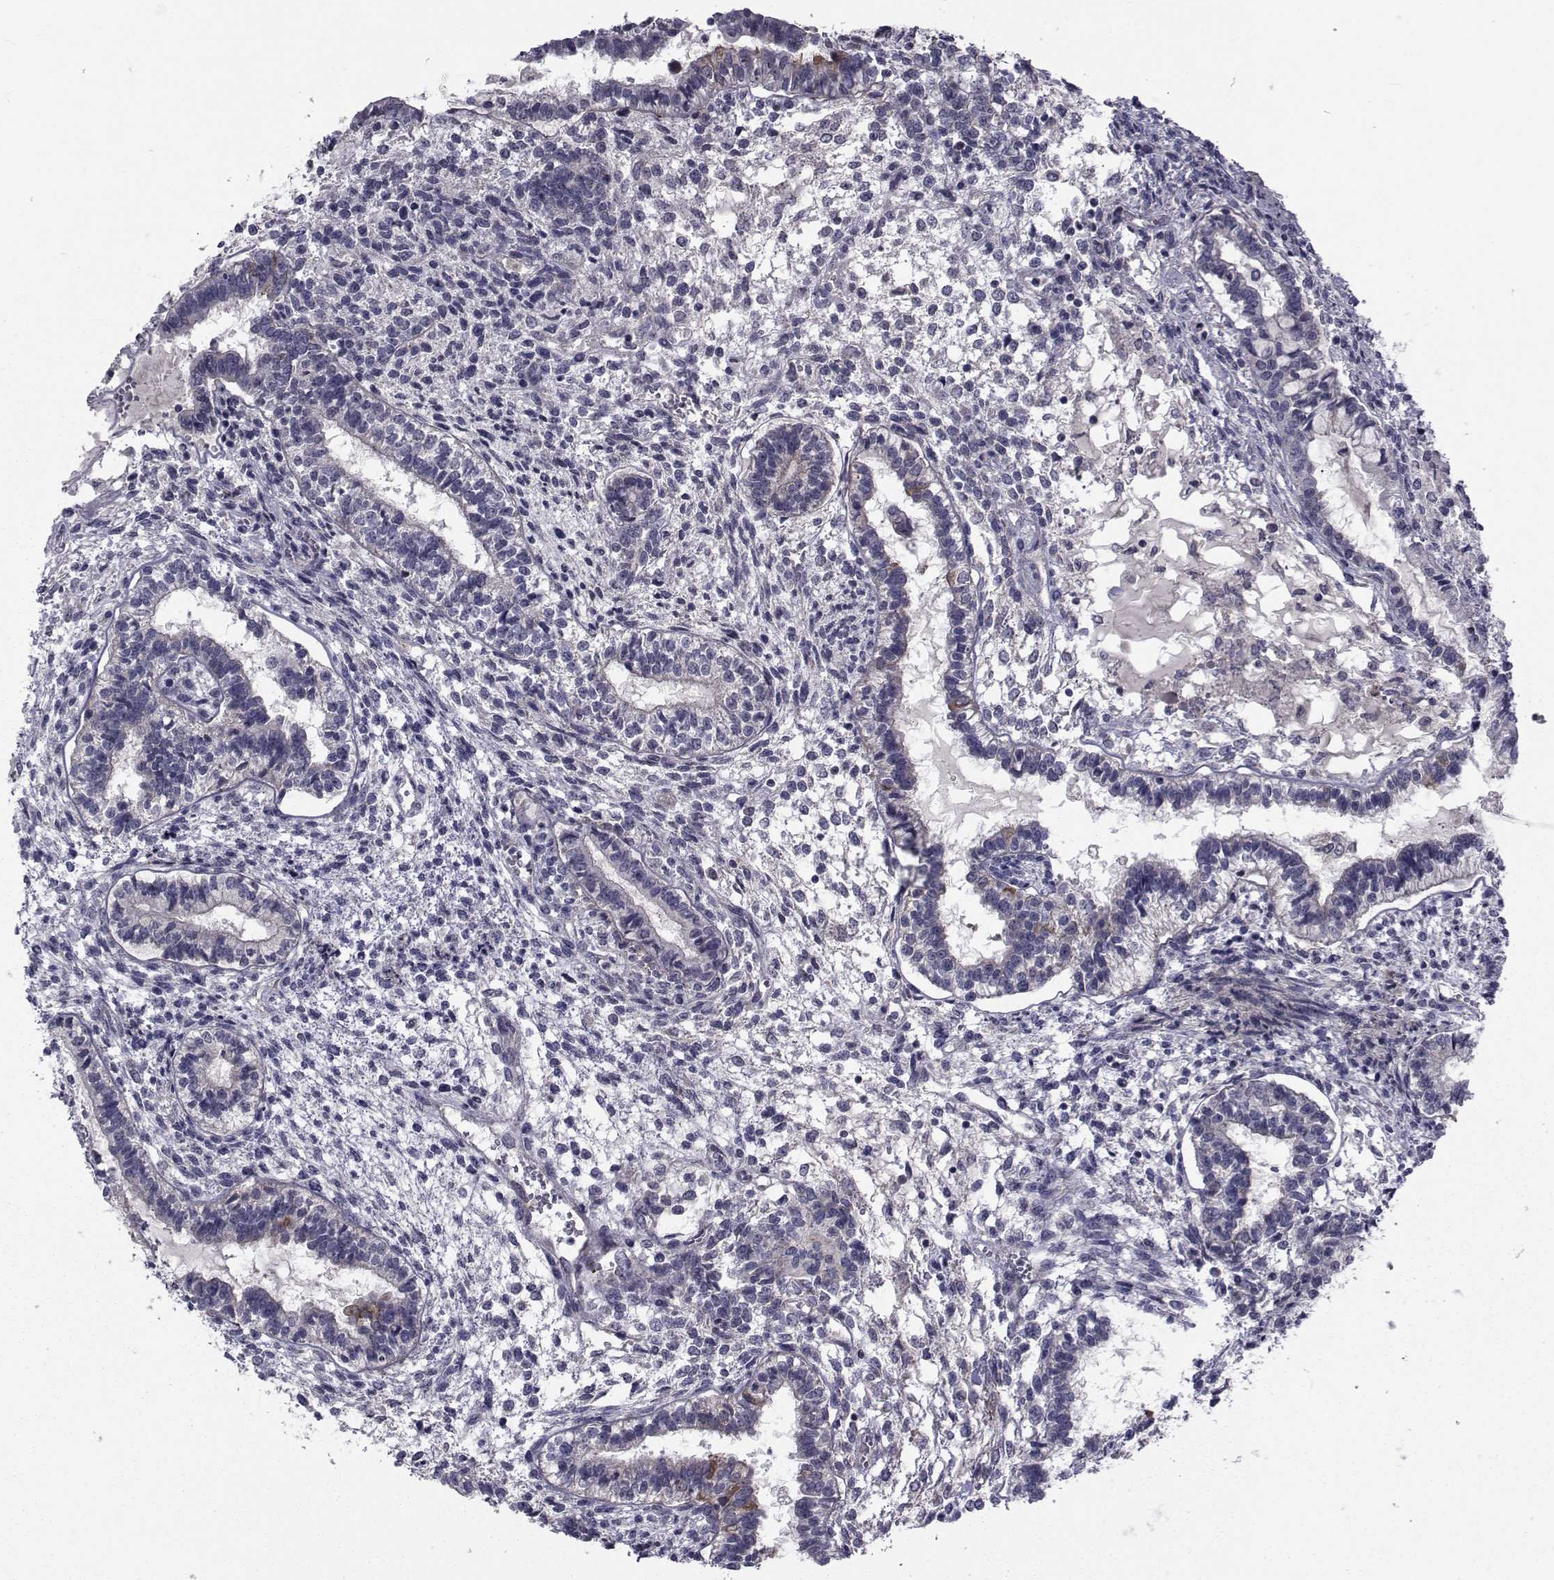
{"staining": {"intensity": "negative", "quantity": "none", "location": "none"}, "tissue": "testis cancer", "cell_type": "Tumor cells", "image_type": "cancer", "snomed": [{"axis": "morphology", "description": "Carcinoma, Embryonal, NOS"}, {"axis": "topography", "description": "Testis"}], "caption": "Tumor cells show no significant positivity in testis cancer.", "gene": "CFAP74", "patient": {"sex": "male", "age": 37}}